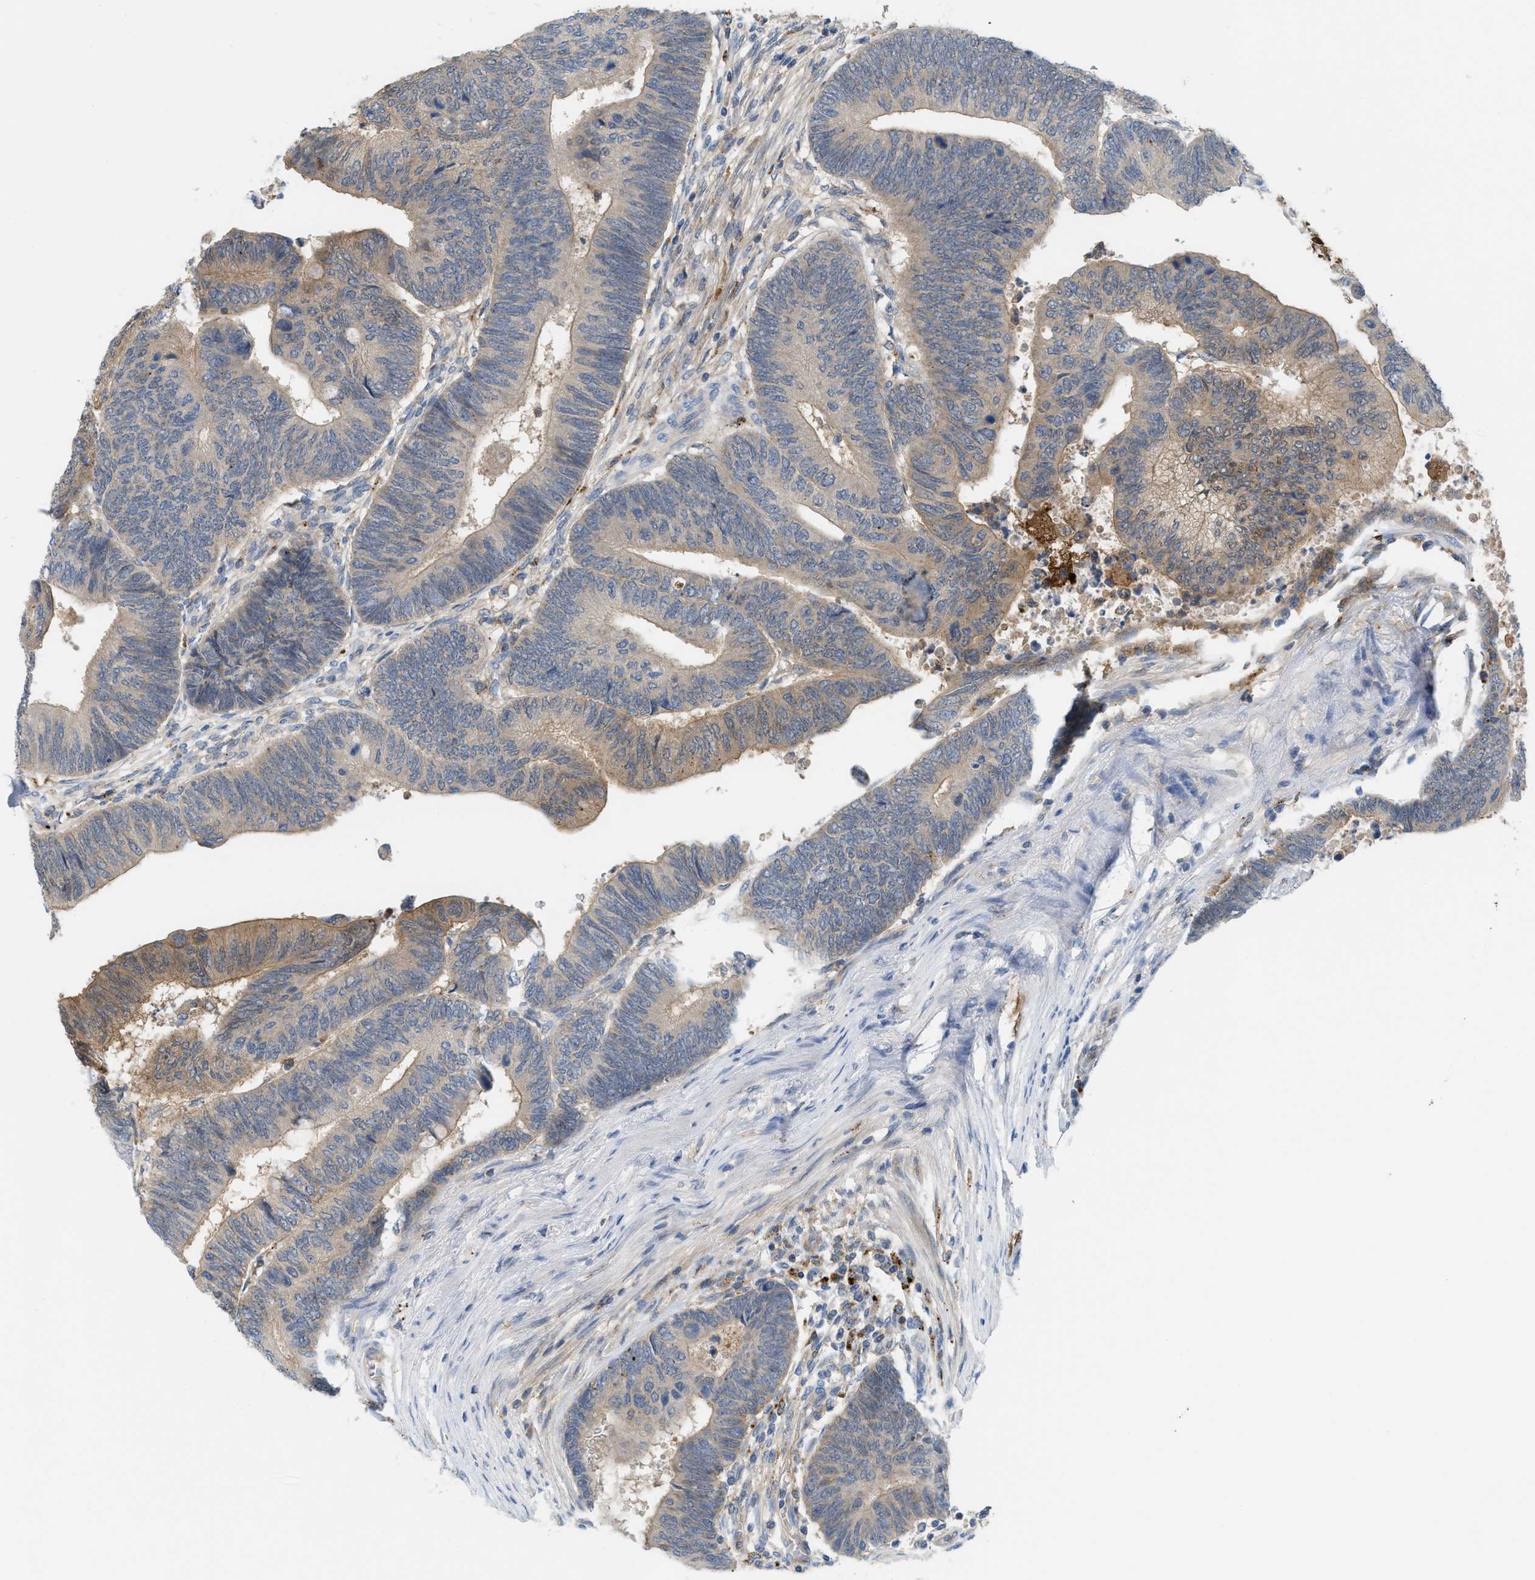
{"staining": {"intensity": "weak", "quantity": ">75%", "location": "cytoplasmic/membranous"}, "tissue": "colorectal cancer", "cell_type": "Tumor cells", "image_type": "cancer", "snomed": [{"axis": "morphology", "description": "Normal tissue, NOS"}, {"axis": "morphology", "description": "Adenocarcinoma, NOS"}, {"axis": "topography", "description": "Rectum"}, {"axis": "topography", "description": "Peripheral nerve tissue"}], "caption": "Brown immunohistochemical staining in human colorectal adenocarcinoma displays weak cytoplasmic/membranous positivity in about >75% of tumor cells.", "gene": "CSTB", "patient": {"sex": "male", "age": 92}}